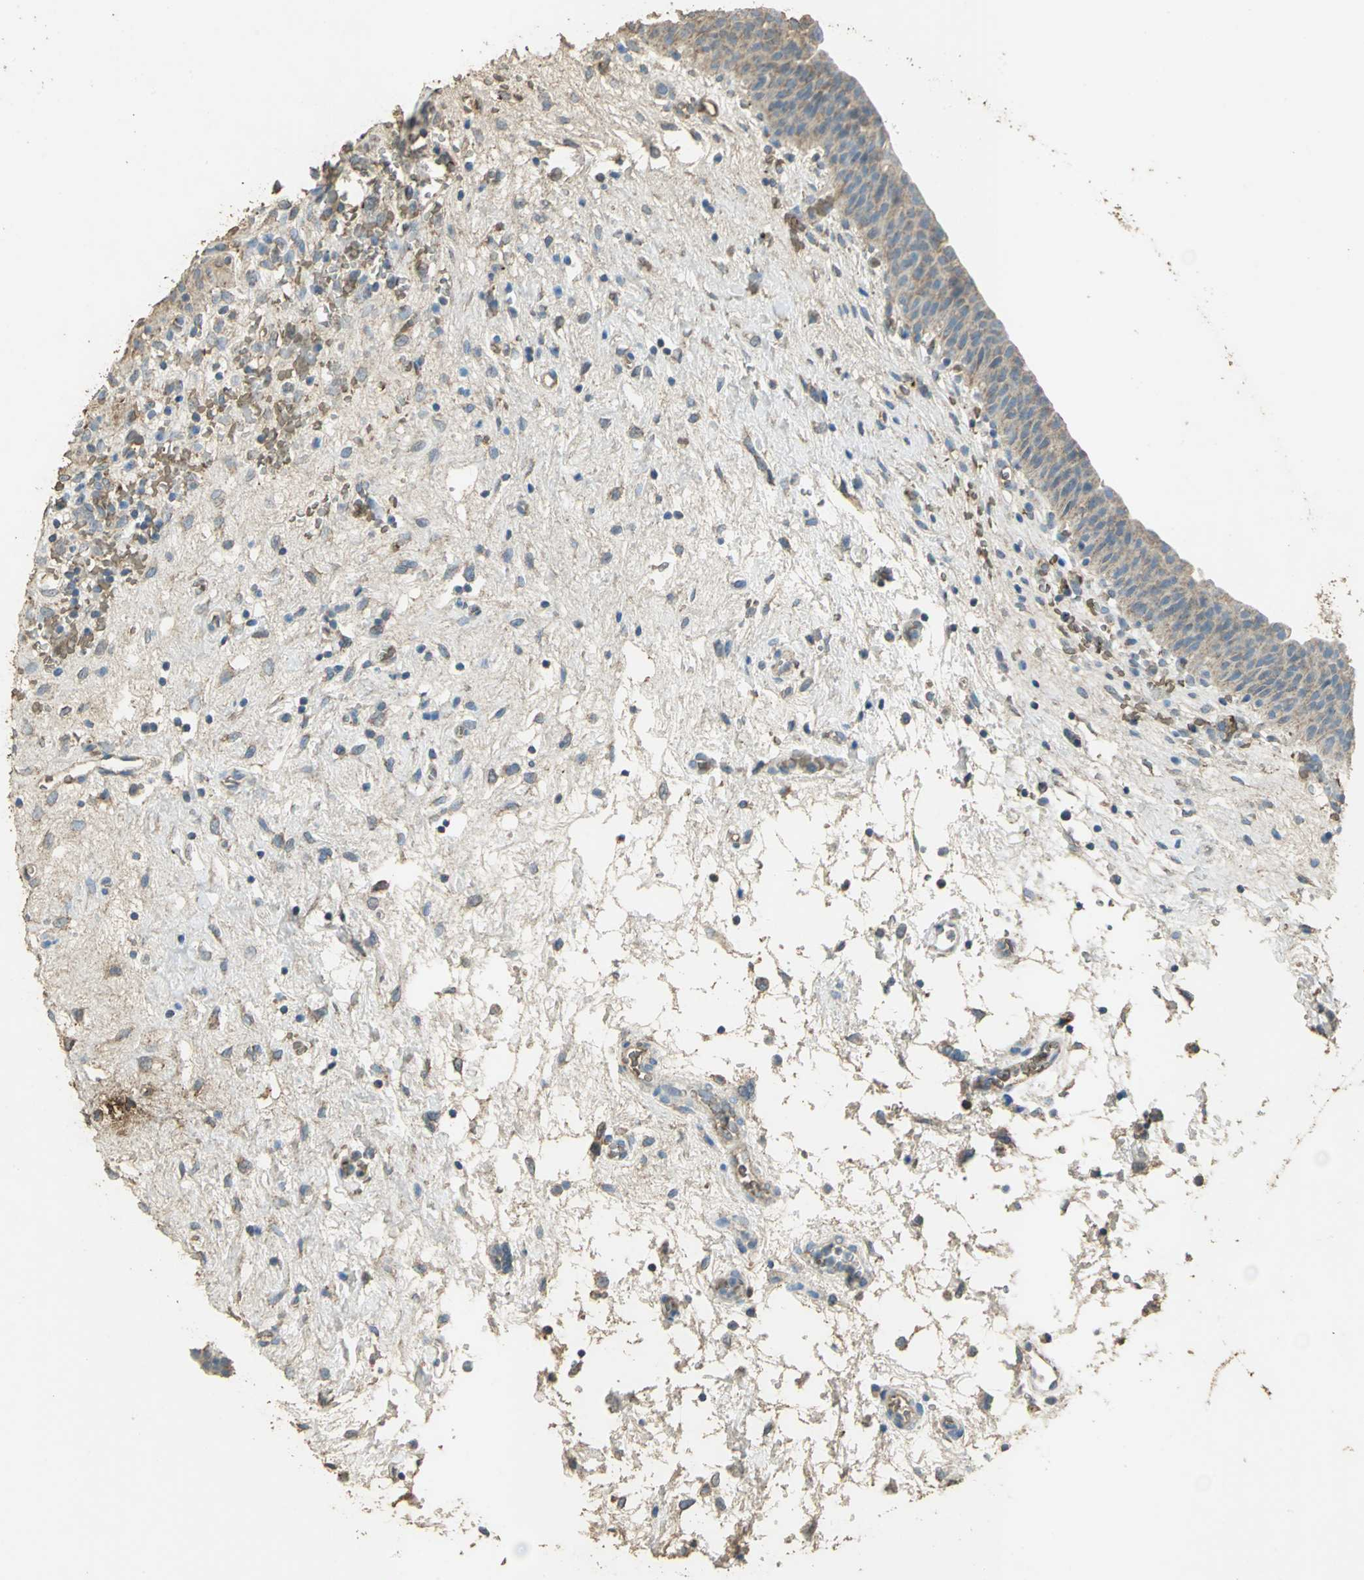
{"staining": {"intensity": "weak", "quantity": ">75%", "location": "cytoplasmic/membranous"}, "tissue": "urinary bladder", "cell_type": "Urothelial cells", "image_type": "normal", "snomed": [{"axis": "morphology", "description": "Normal tissue, NOS"}, {"axis": "morphology", "description": "Dysplasia, NOS"}, {"axis": "topography", "description": "Urinary bladder"}], "caption": "This photomicrograph demonstrates IHC staining of unremarkable urinary bladder, with low weak cytoplasmic/membranous expression in about >75% of urothelial cells.", "gene": "TRAPPC2", "patient": {"sex": "male", "age": 35}}